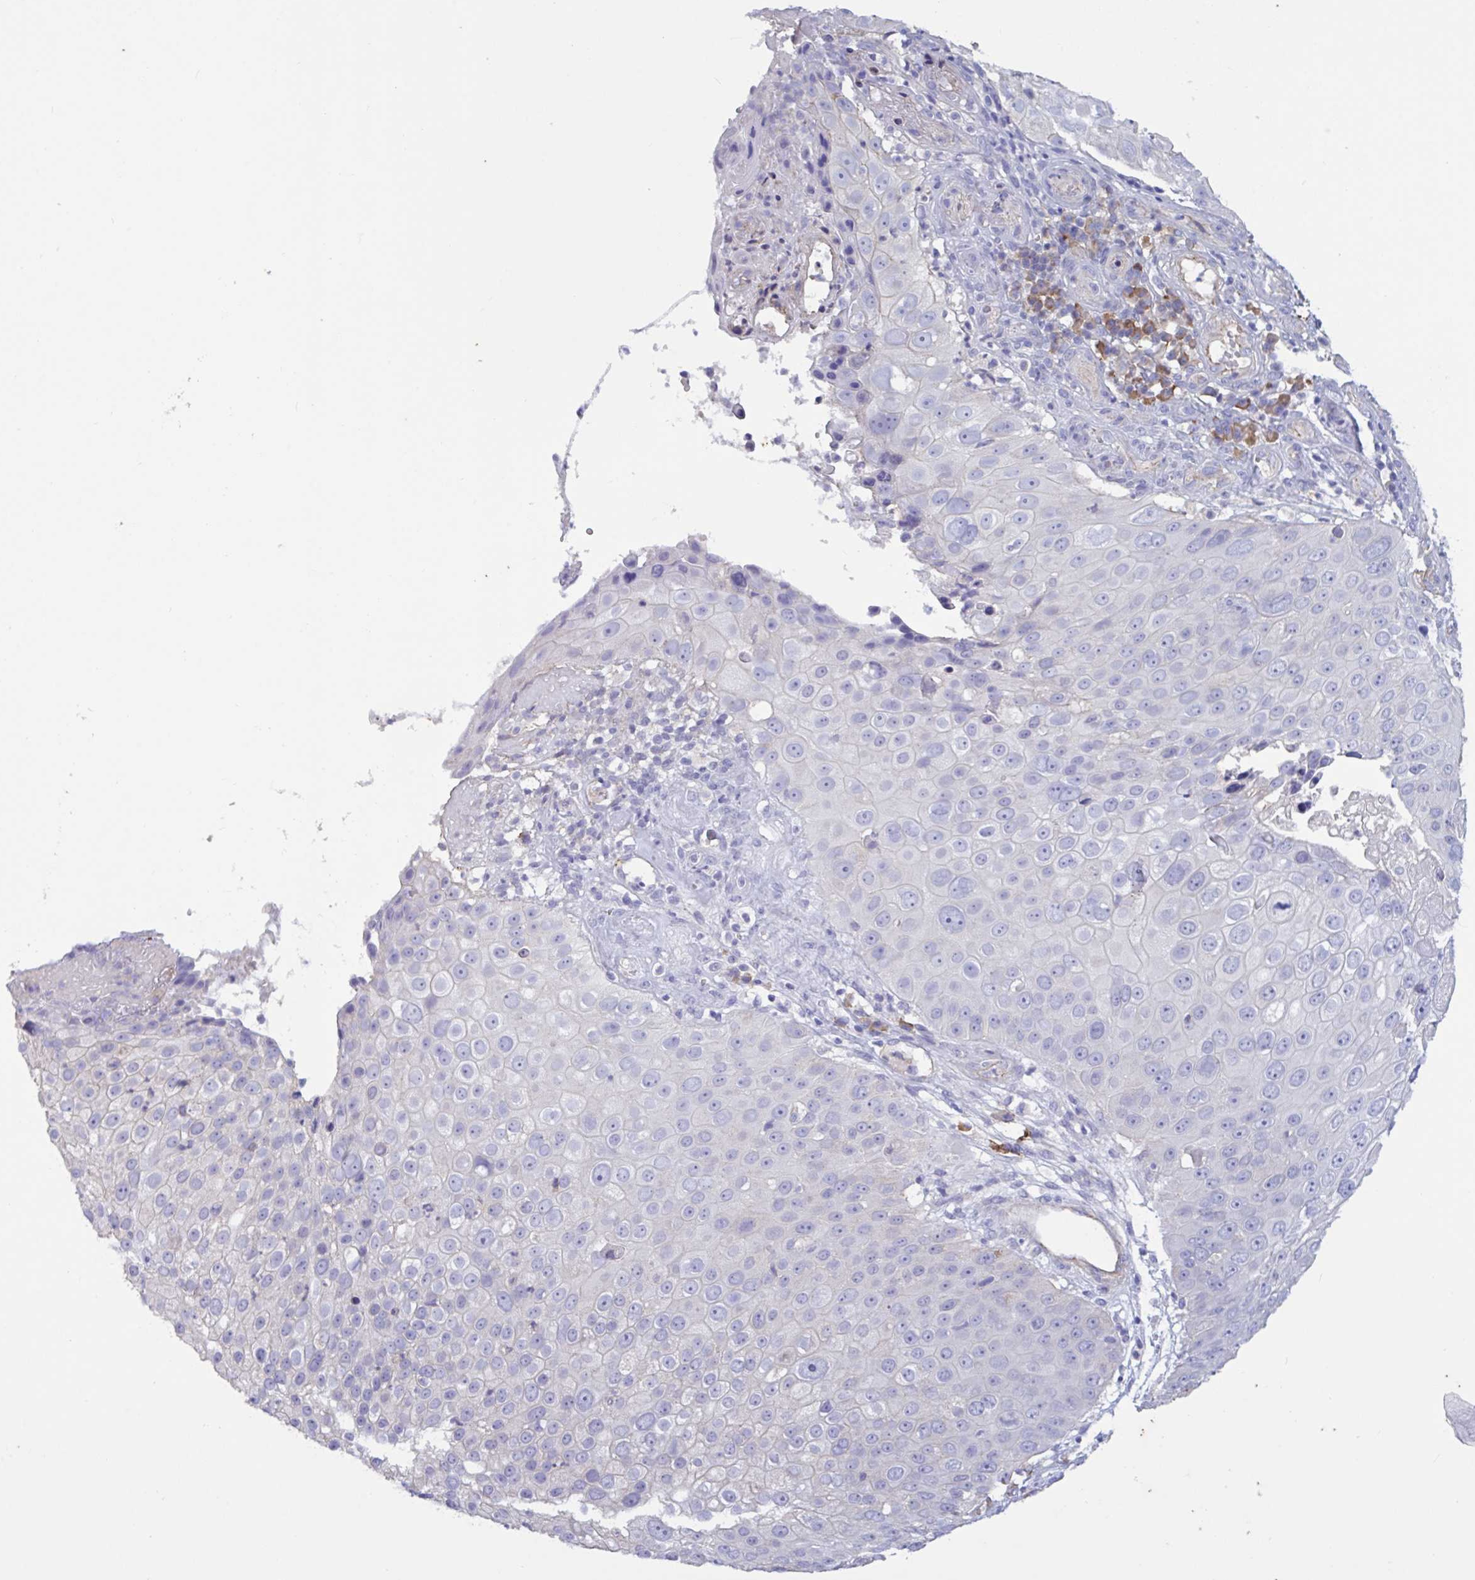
{"staining": {"intensity": "negative", "quantity": "none", "location": "none"}, "tissue": "skin cancer", "cell_type": "Tumor cells", "image_type": "cancer", "snomed": [{"axis": "morphology", "description": "Squamous cell carcinoma, NOS"}, {"axis": "topography", "description": "Skin"}], "caption": "A photomicrograph of skin cancer (squamous cell carcinoma) stained for a protein reveals no brown staining in tumor cells.", "gene": "SLC66A1", "patient": {"sex": "male", "age": 71}}